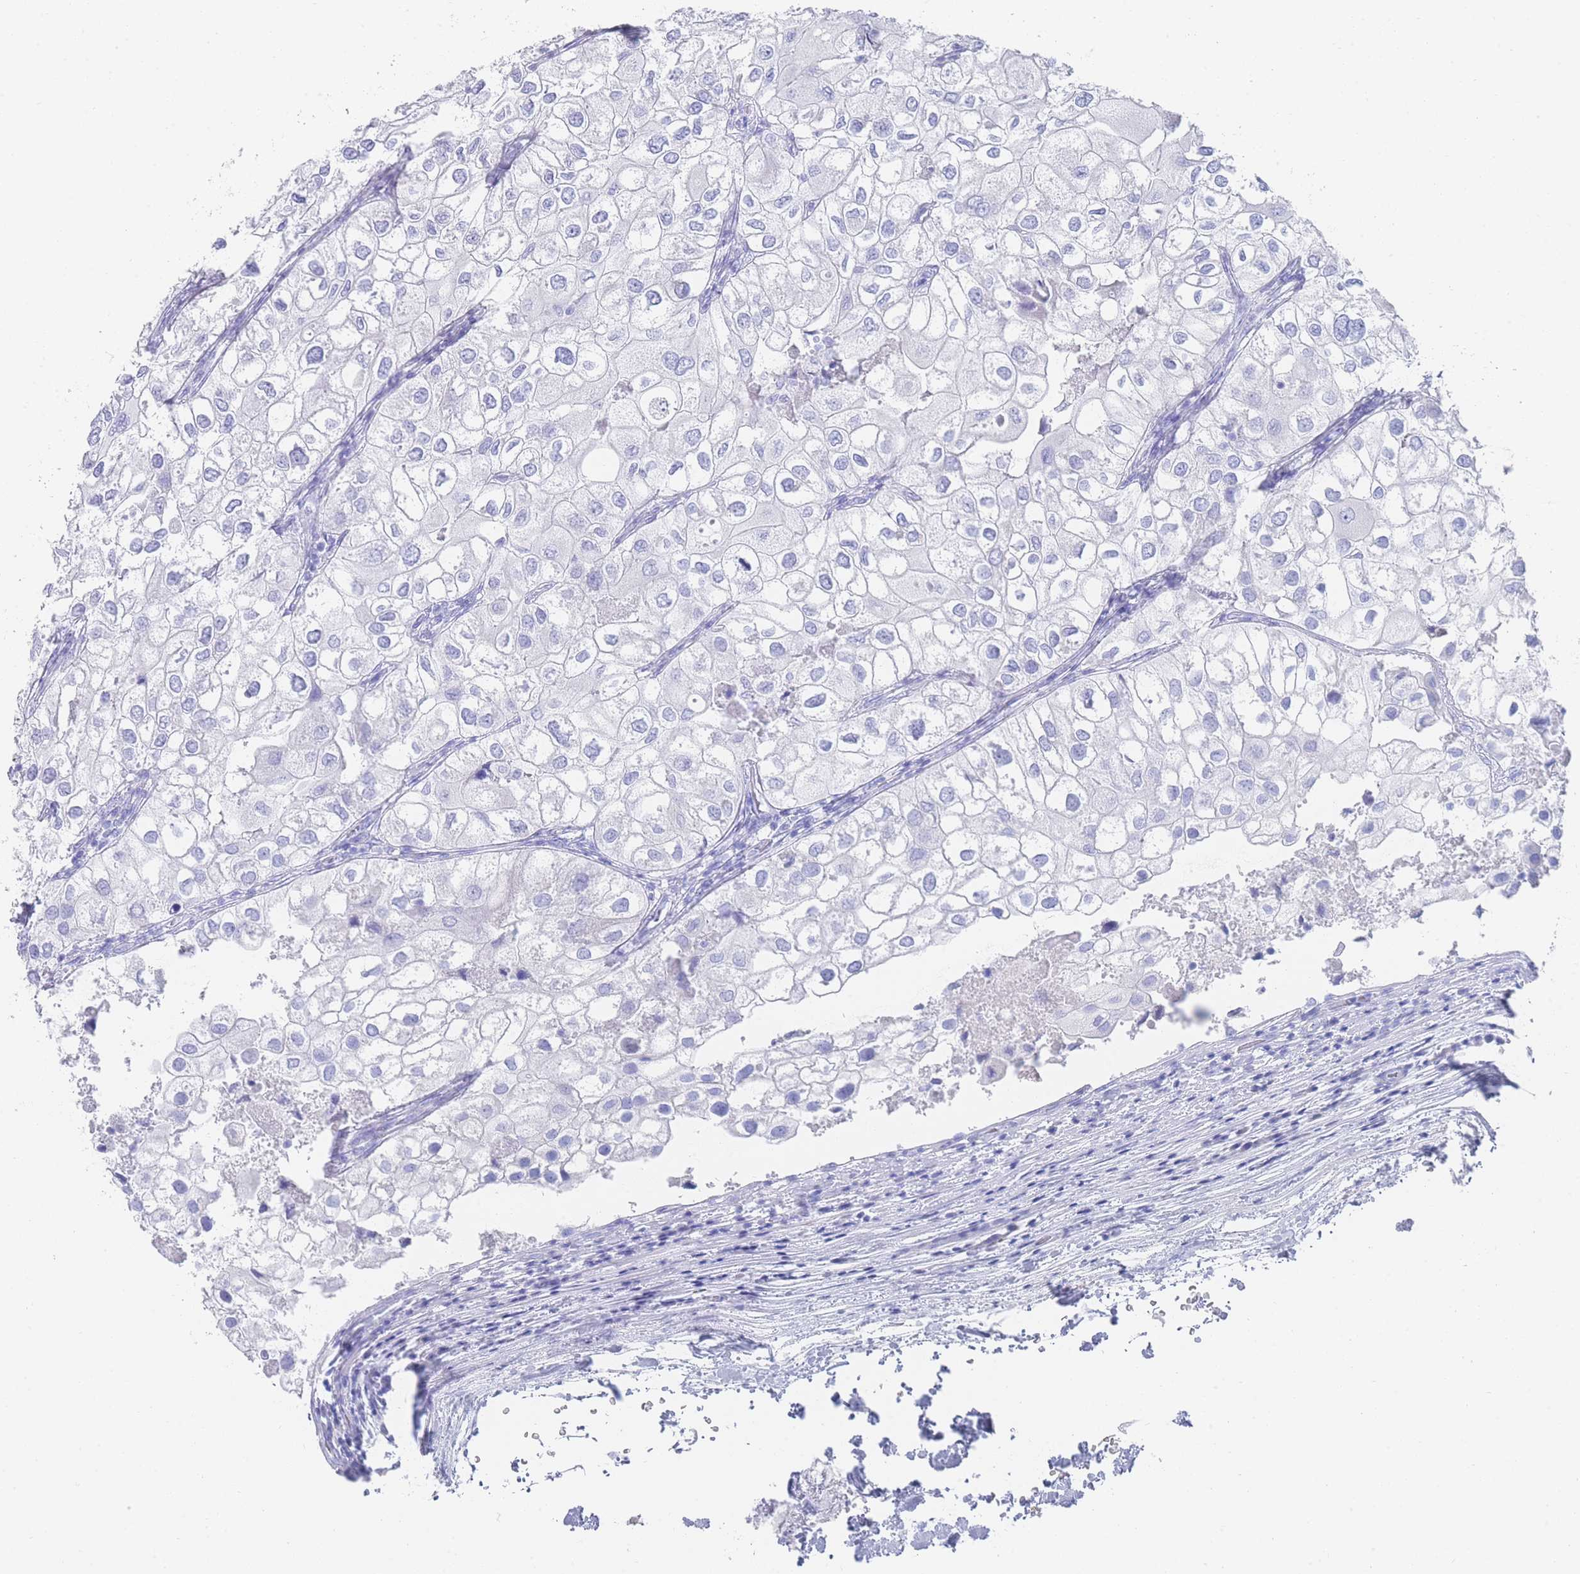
{"staining": {"intensity": "negative", "quantity": "none", "location": "none"}, "tissue": "urothelial cancer", "cell_type": "Tumor cells", "image_type": "cancer", "snomed": [{"axis": "morphology", "description": "Urothelial carcinoma, High grade"}, {"axis": "topography", "description": "Urinary bladder"}], "caption": "Immunohistochemistry image of human high-grade urothelial carcinoma stained for a protein (brown), which shows no expression in tumor cells.", "gene": "LRRC37A", "patient": {"sex": "male", "age": 64}}